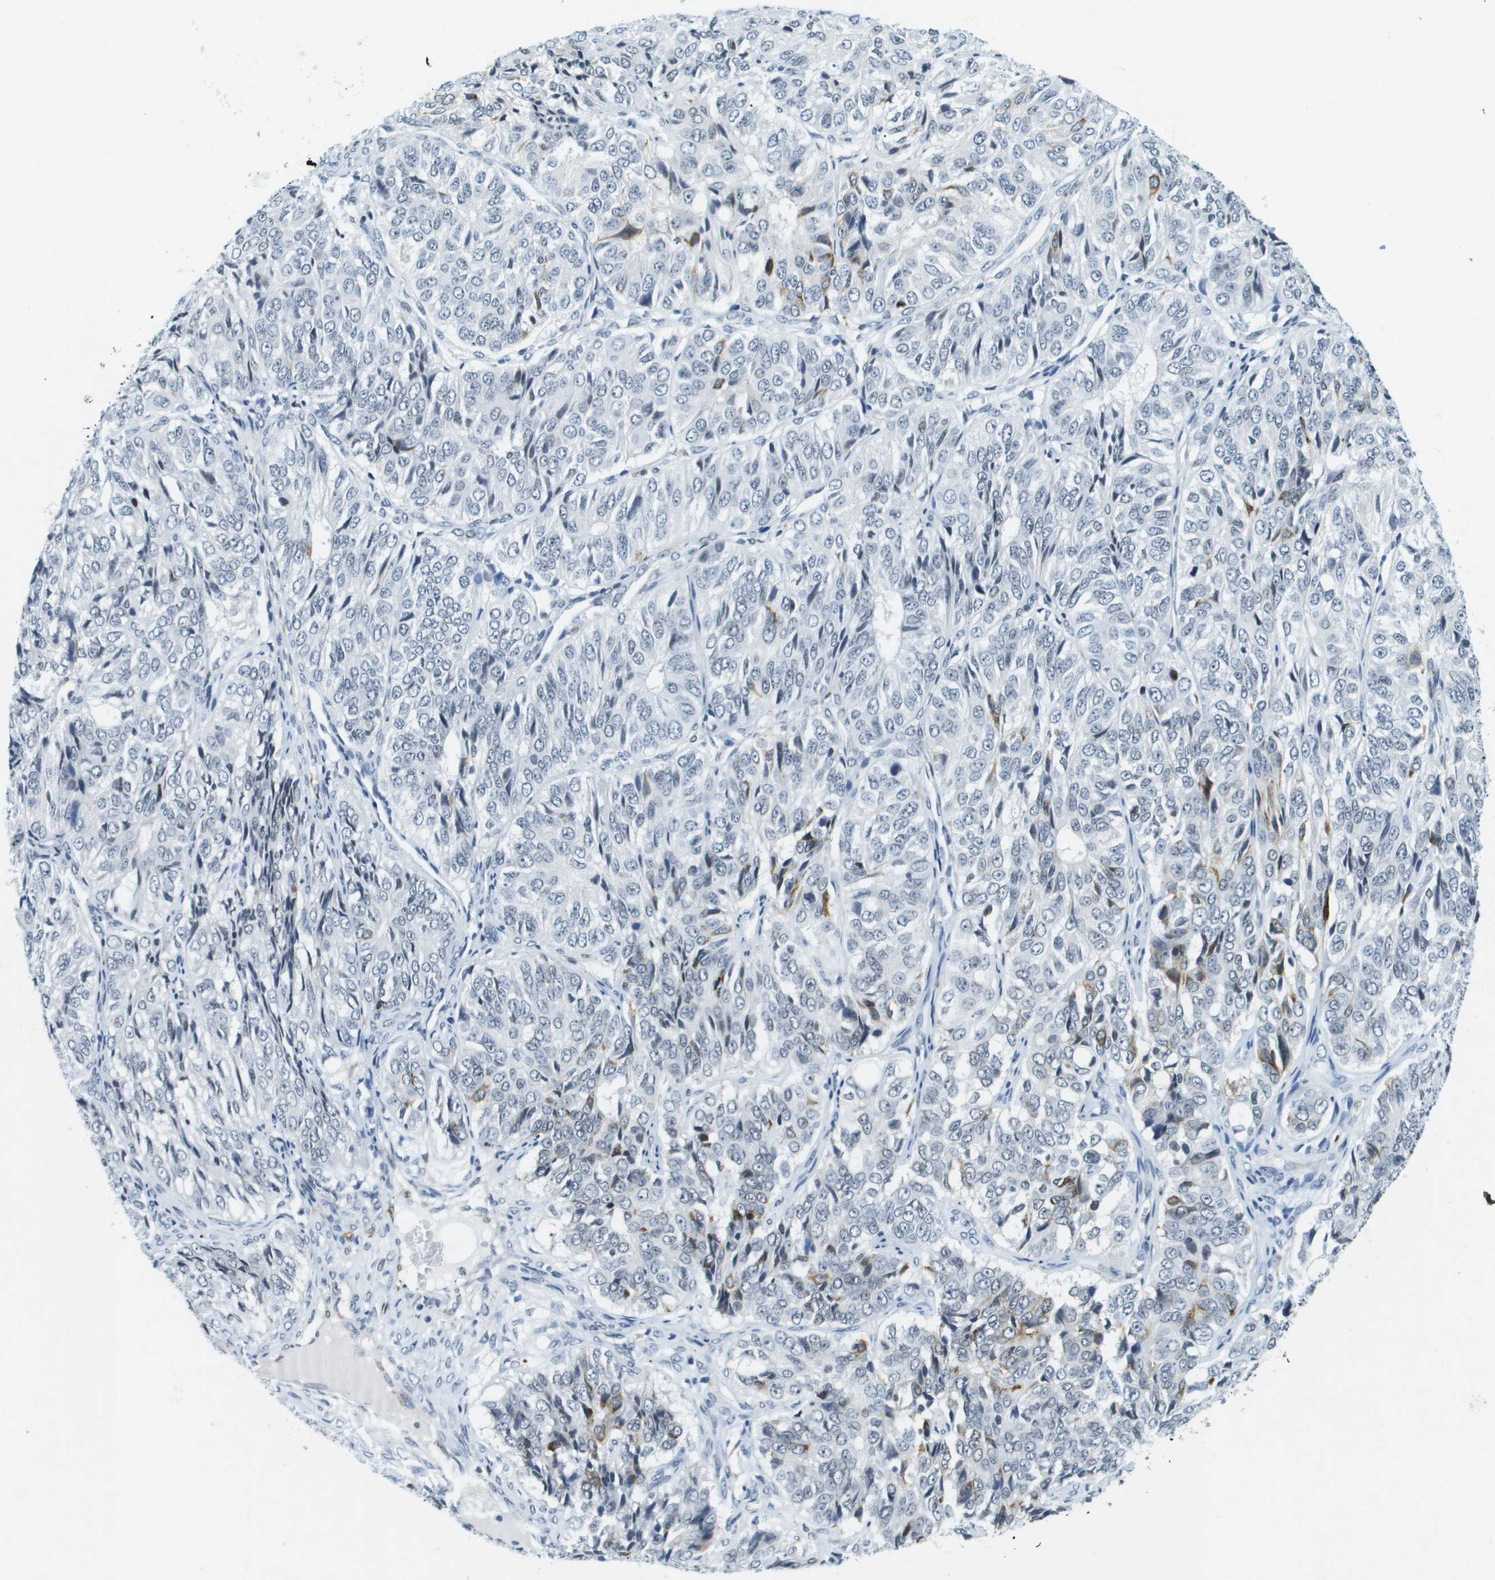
{"staining": {"intensity": "moderate", "quantity": "<25%", "location": "cytoplasmic/membranous"}, "tissue": "ovarian cancer", "cell_type": "Tumor cells", "image_type": "cancer", "snomed": [{"axis": "morphology", "description": "Carcinoma, endometroid"}, {"axis": "topography", "description": "Ovary"}], "caption": "IHC histopathology image of neoplastic tissue: human ovarian cancer (endometroid carcinoma) stained using immunohistochemistry exhibits low levels of moderate protein expression localized specifically in the cytoplasmic/membranous of tumor cells, appearing as a cytoplasmic/membranous brown color.", "gene": "UVRAG", "patient": {"sex": "female", "age": 51}}